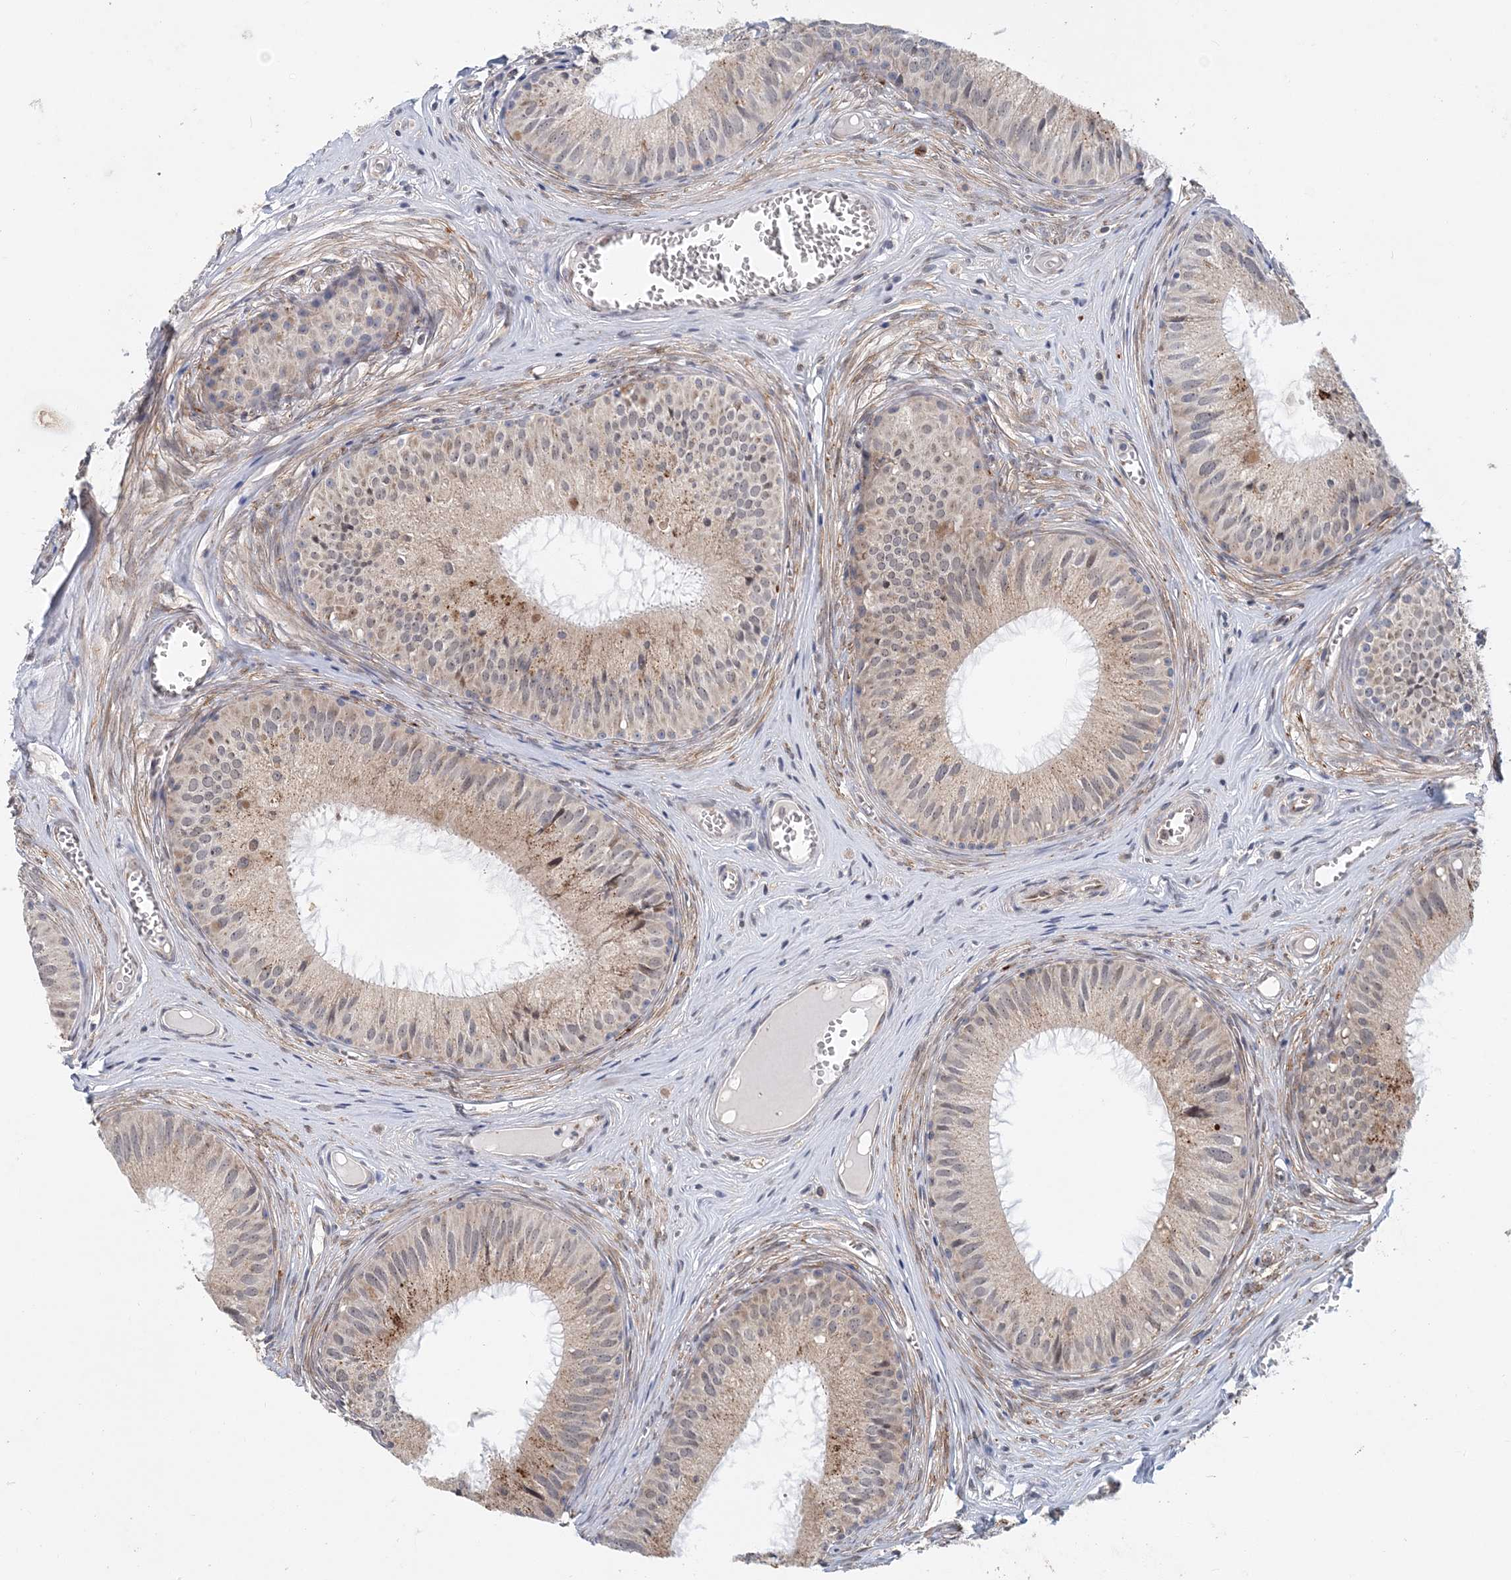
{"staining": {"intensity": "strong", "quantity": "25%-75%", "location": "cytoplasmic/membranous"}, "tissue": "epididymis", "cell_type": "Glandular cells", "image_type": "normal", "snomed": [{"axis": "morphology", "description": "Normal tissue, NOS"}, {"axis": "topography", "description": "Epididymis"}], "caption": "Unremarkable epididymis shows strong cytoplasmic/membranous staining in approximately 25%-75% of glandular cells, visualized by immunohistochemistry.", "gene": "PCYOX1L", "patient": {"sex": "male", "age": 36}}